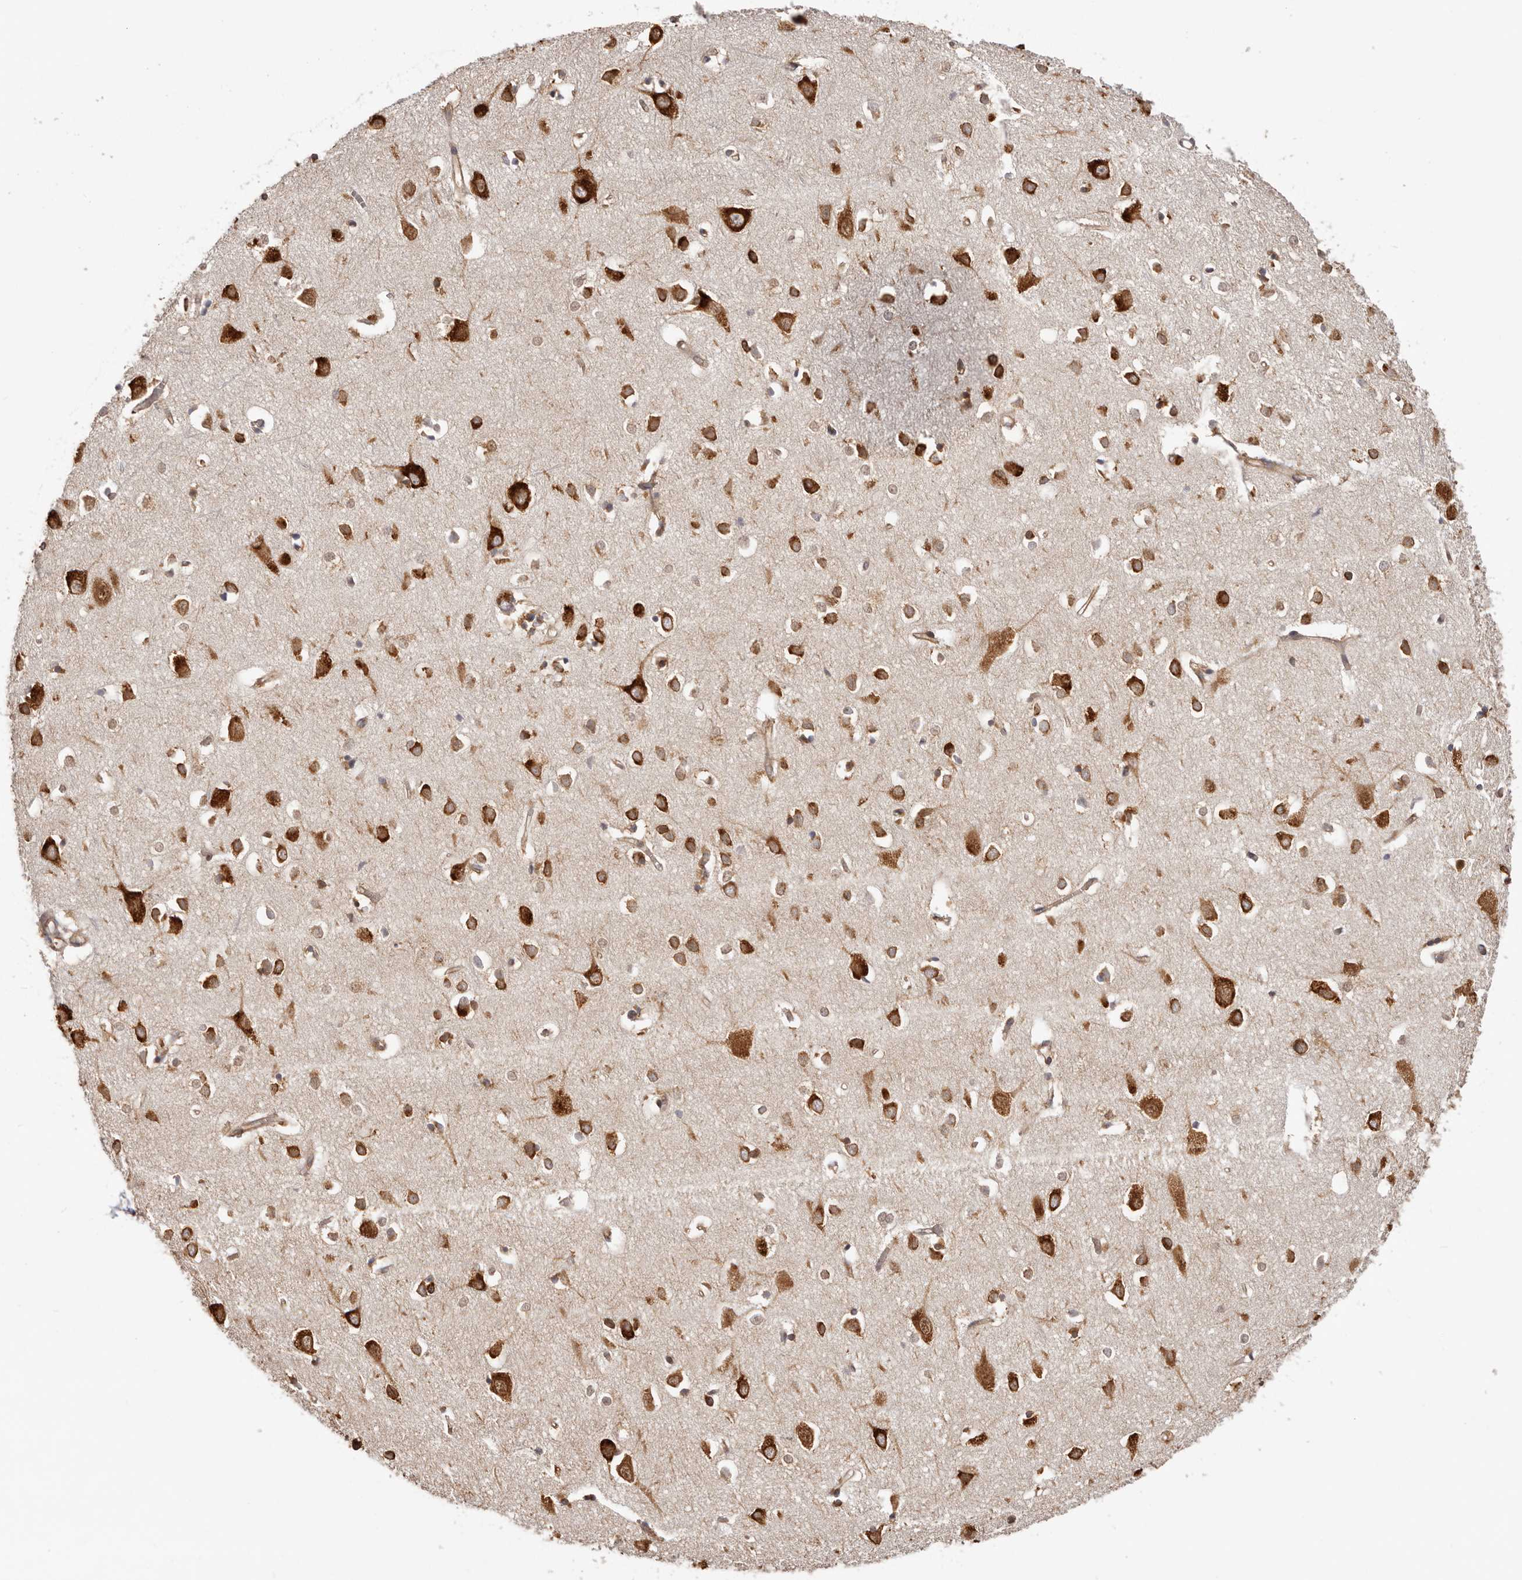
{"staining": {"intensity": "moderate", "quantity": ">75%", "location": "cytoplasmic/membranous"}, "tissue": "cerebral cortex", "cell_type": "Endothelial cells", "image_type": "normal", "snomed": [{"axis": "morphology", "description": "Normal tissue, NOS"}, {"axis": "topography", "description": "Cerebral cortex"}], "caption": "Immunohistochemistry (DAB (3,3'-diaminobenzidine)) staining of benign human cerebral cortex demonstrates moderate cytoplasmic/membranous protein positivity in approximately >75% of endothelial cells.", "gene": "EPRS1", "patient": {"sex": "female", "age": 64}}